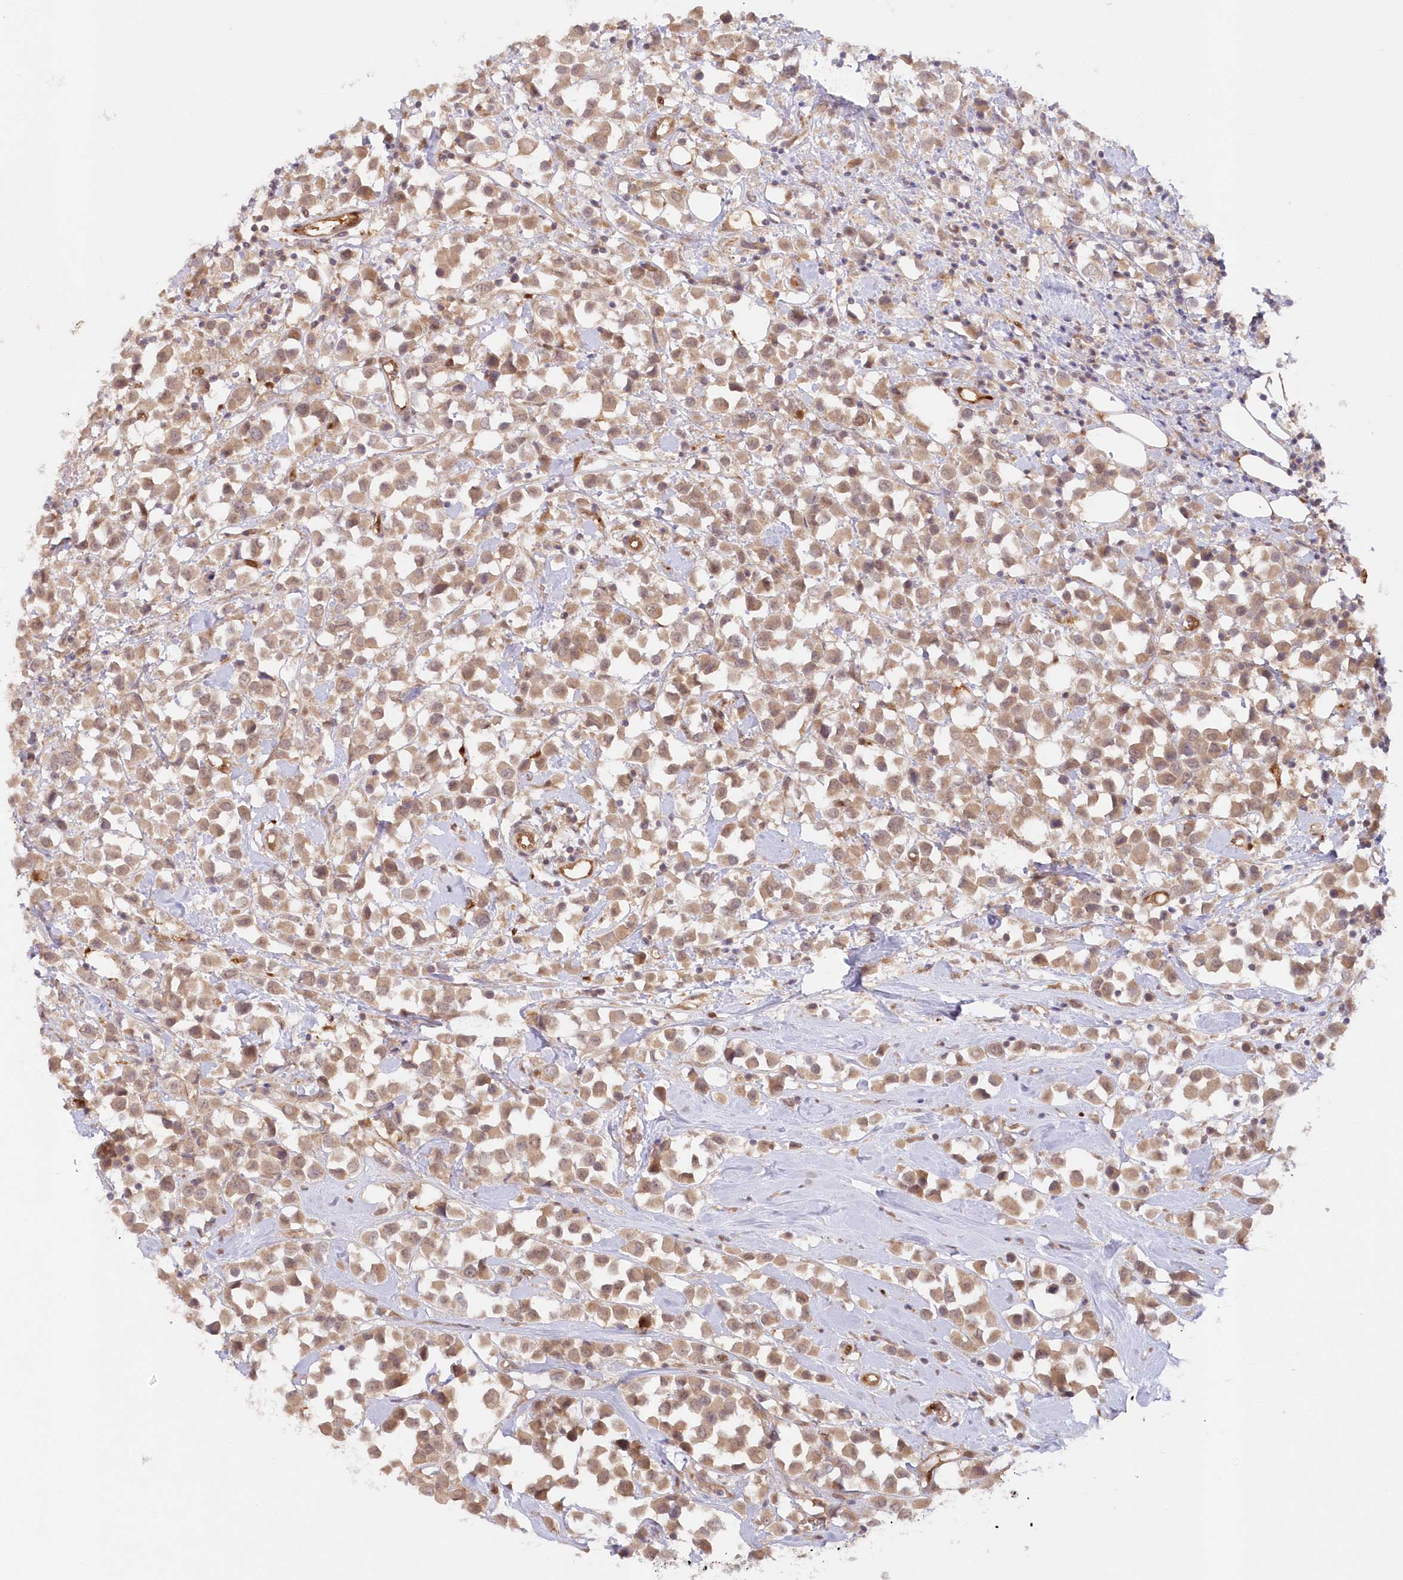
{"staining": {"intensity": "weak", "quantity": ">75%", "location": "cytoplasmic/membranous"}, "tissue": "breast cancer", "cell_type": "Tumor cells", "image_type": "cancer", "snomed": [{"axis": "morphology", "description": "Duct carcinoma"}, {"axis": "topography", "description": "Breast"}], "caption": "Protein staining displays weak cytoplasmic/membranous positivity in about >75% of tumor cells in breast cancer (invasive ductal carcinoma).", "gene": "GBE1", "patient": {"sex": "female", "age": 61}}